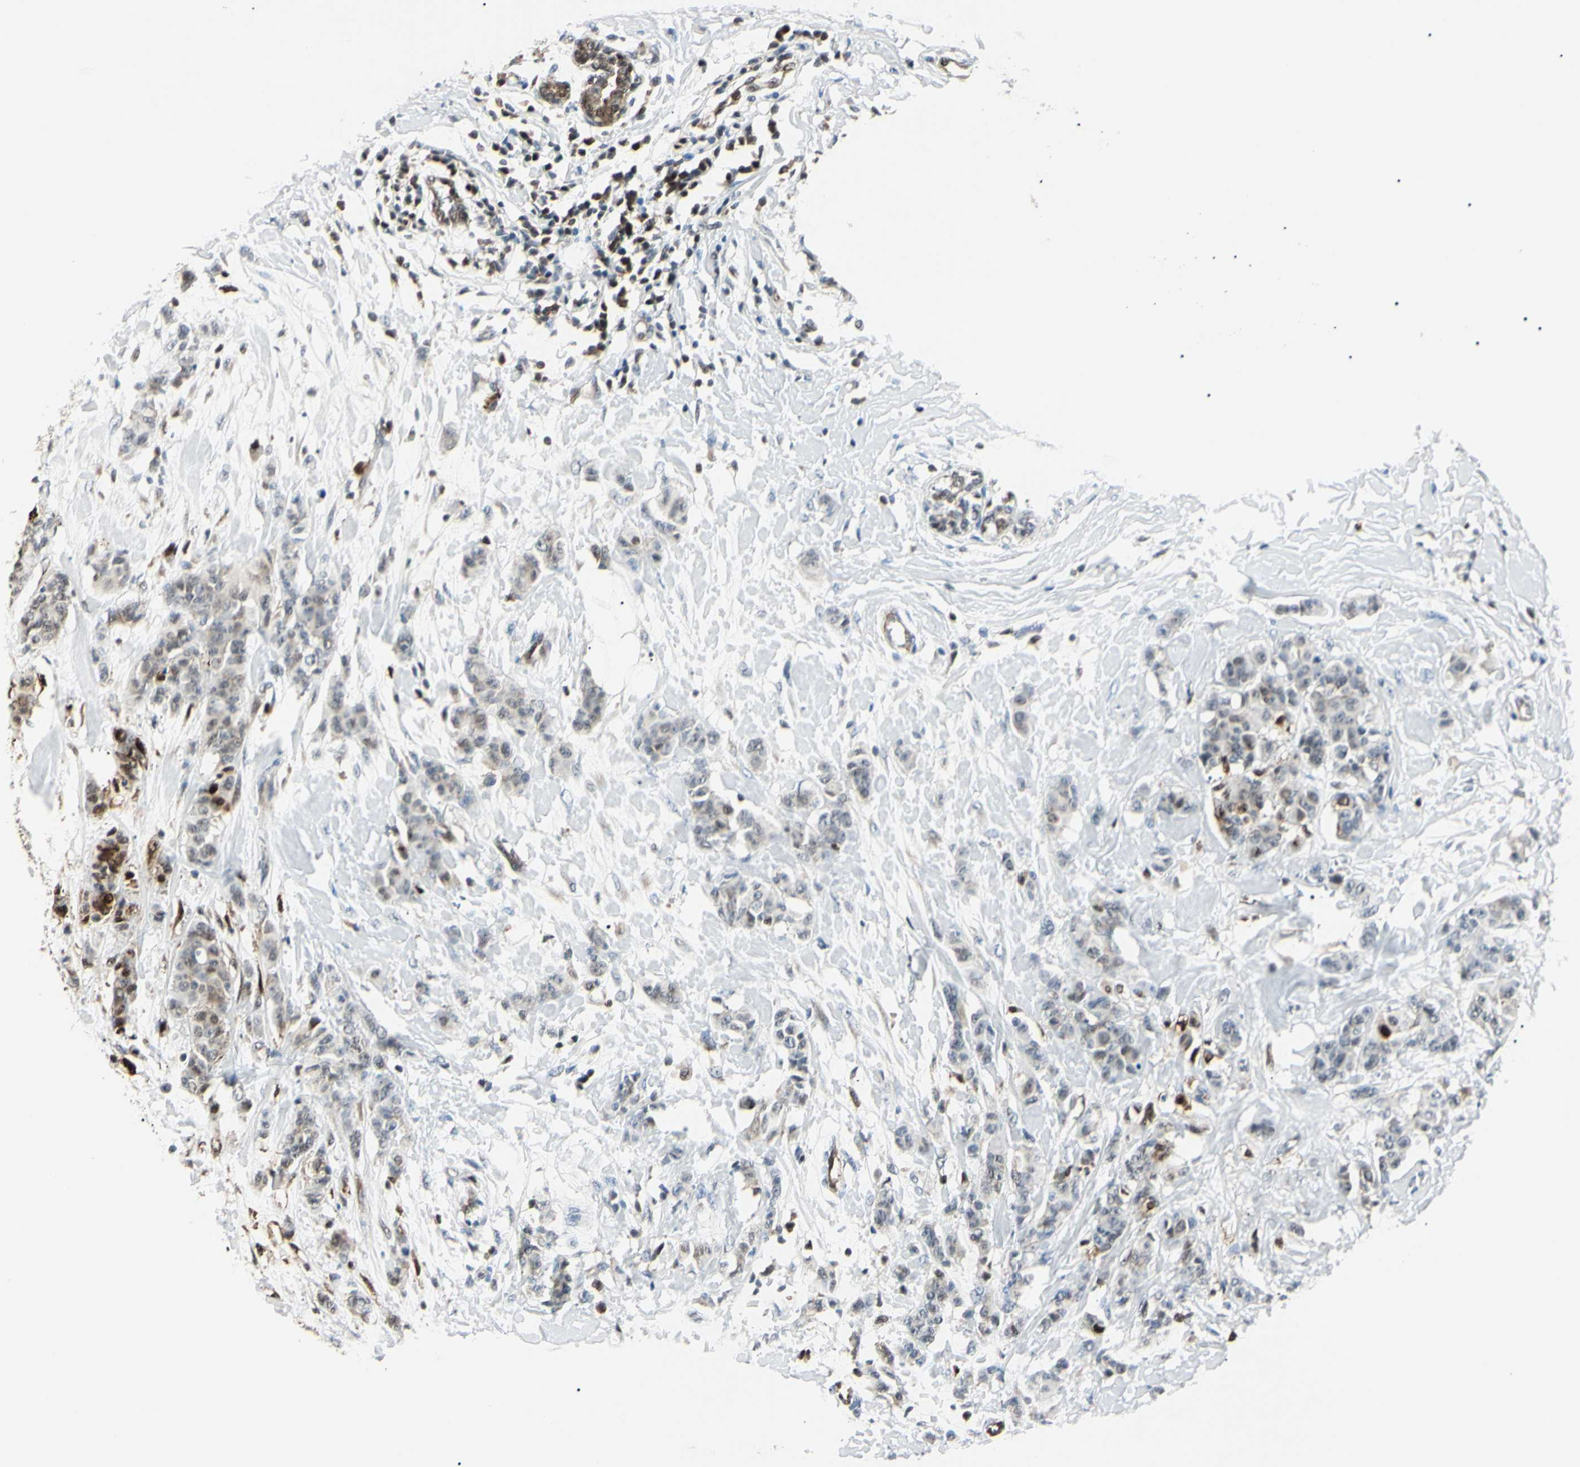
{"staining": {"intensity": "moderate", "quantity": "<25%", "location": "cytoplasmic/membranous"}, "tissue": "breast cancer", "cell_type": "Tumor cells", "image_type": "cancer", "snomed": [{"axis": "morphology", "description": "Normal tissue, NOS"}, {"axis": "morphology", "description": "Duct carcinoma"}, {"axis": "topography", "description": "Breast"}], "caption": "Moderate cytoplasmic/membranous staining is identified in approximately <25% of tumor cells in breast cancer.", "gene": "PGK1", "patient": {"sex": "female", "age": 40}}